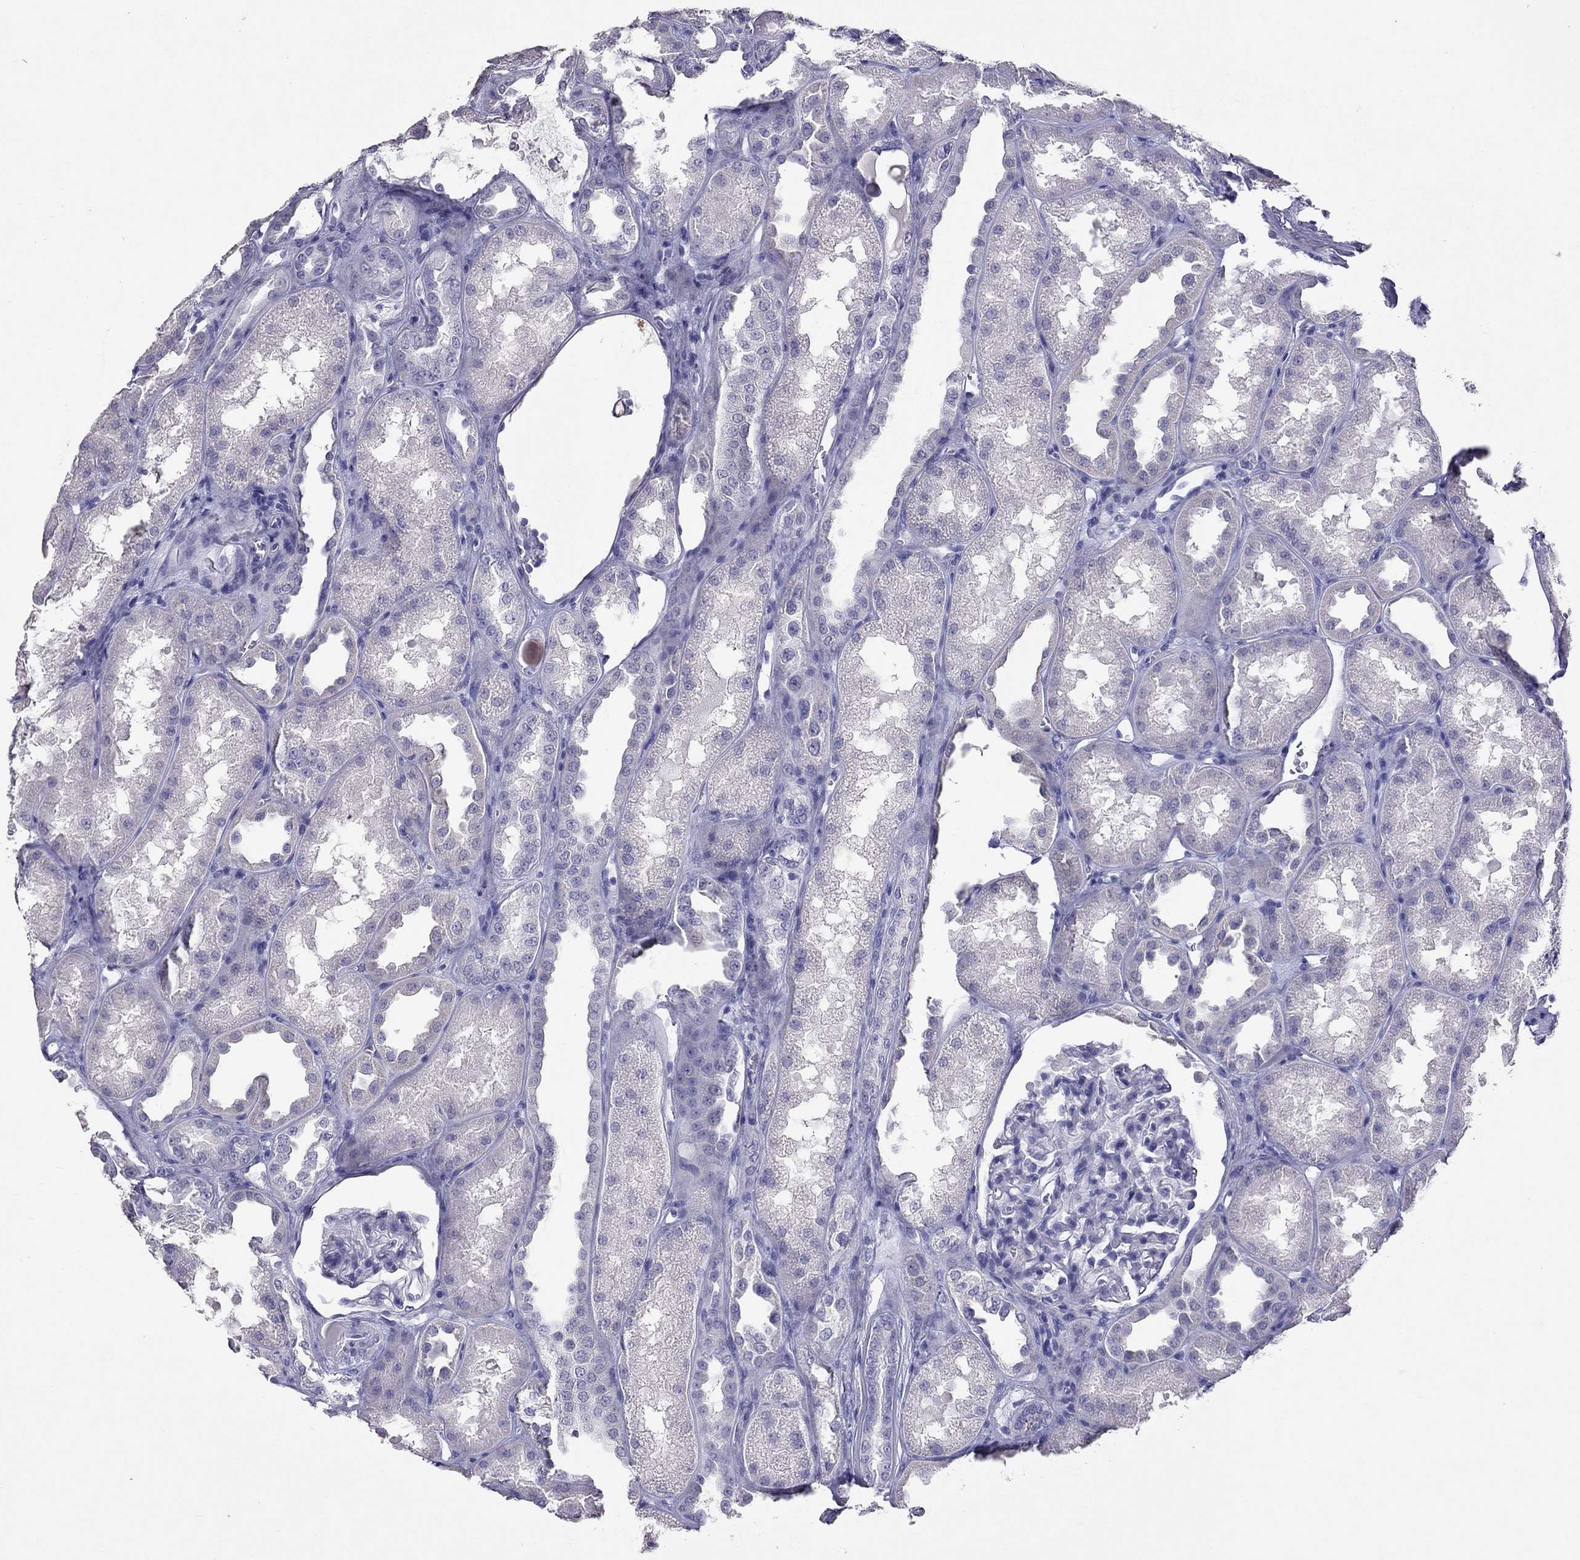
{"staining": {"intensity": "negative", "quantity": "none", "location": "none"}, "tissue": "kidney", "cell_type": "Cells in glomeruli", "image_type": "normal", "snomed": [{"axis": "morphology", "description": "Normal tissue, NOS"}, {"axis": "topography", "description": "Kidney"}], "caption": "This is a image of IHC staining of normal kidney, which shows no expression in cells in glomeruli.", "gene": "PSMB11", "patient": {"sex": "male", "age": 61}}